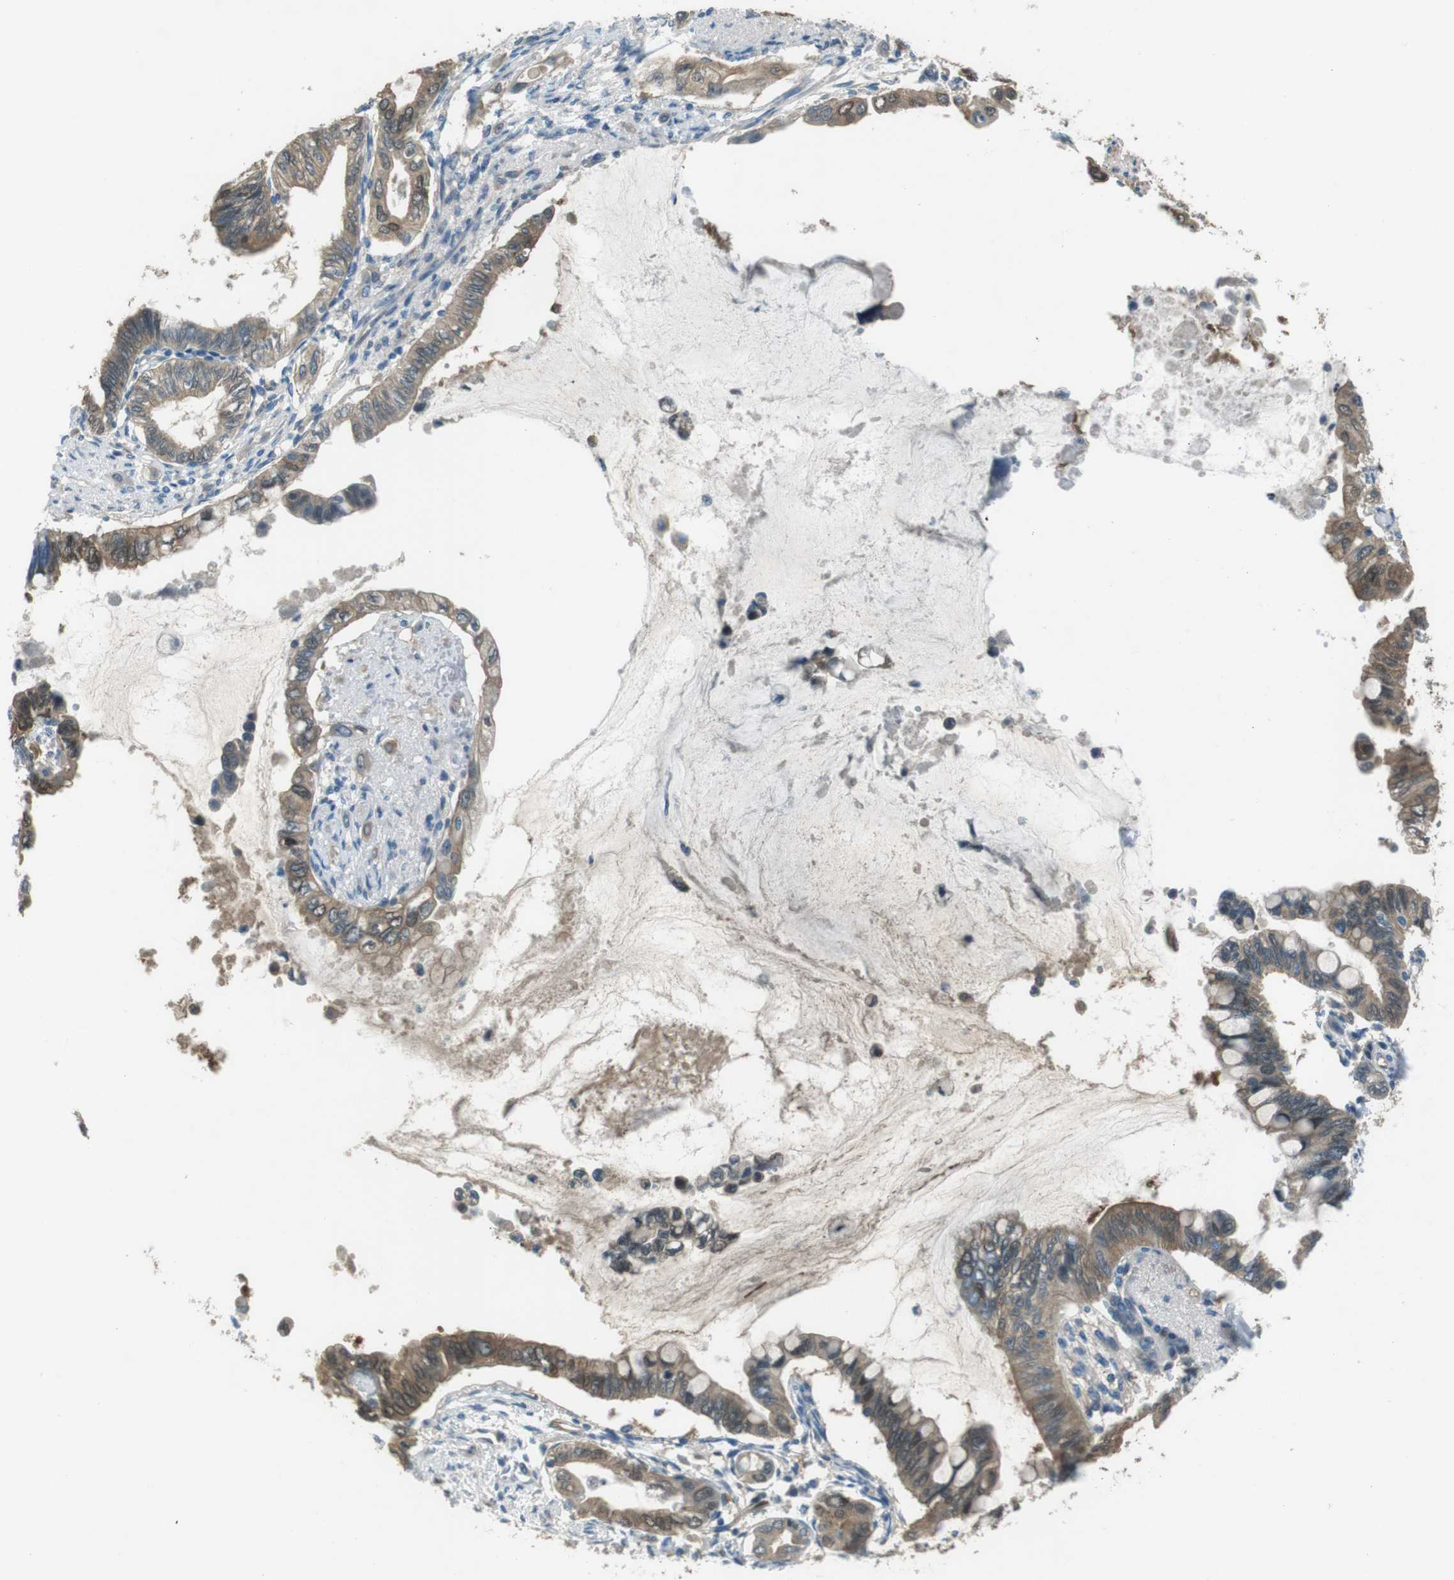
{"staining": {"intensity": "moderate", "quantity": "25%-75%", "location": "cytoplasmic/membranous,nuclear"}, "tissue": "pancreatic cancer", "cell_type": "Tumor cells", "image_type": "cancer", "snomed": [{"axis": "morphology", "description": "Adenocarcinoma, NOS"}, {"axis": "topography", "description": "Pancreas"}], "caption": "A photomicrograph of pancreatic cancer (adenocarcinoma) stained for a protein reveals moderate cytoplasmic/membranous and nuclear brown staining in tumor cells.", "gene": "MFAP3", "patient": {"sex": "female", "age": 60}}